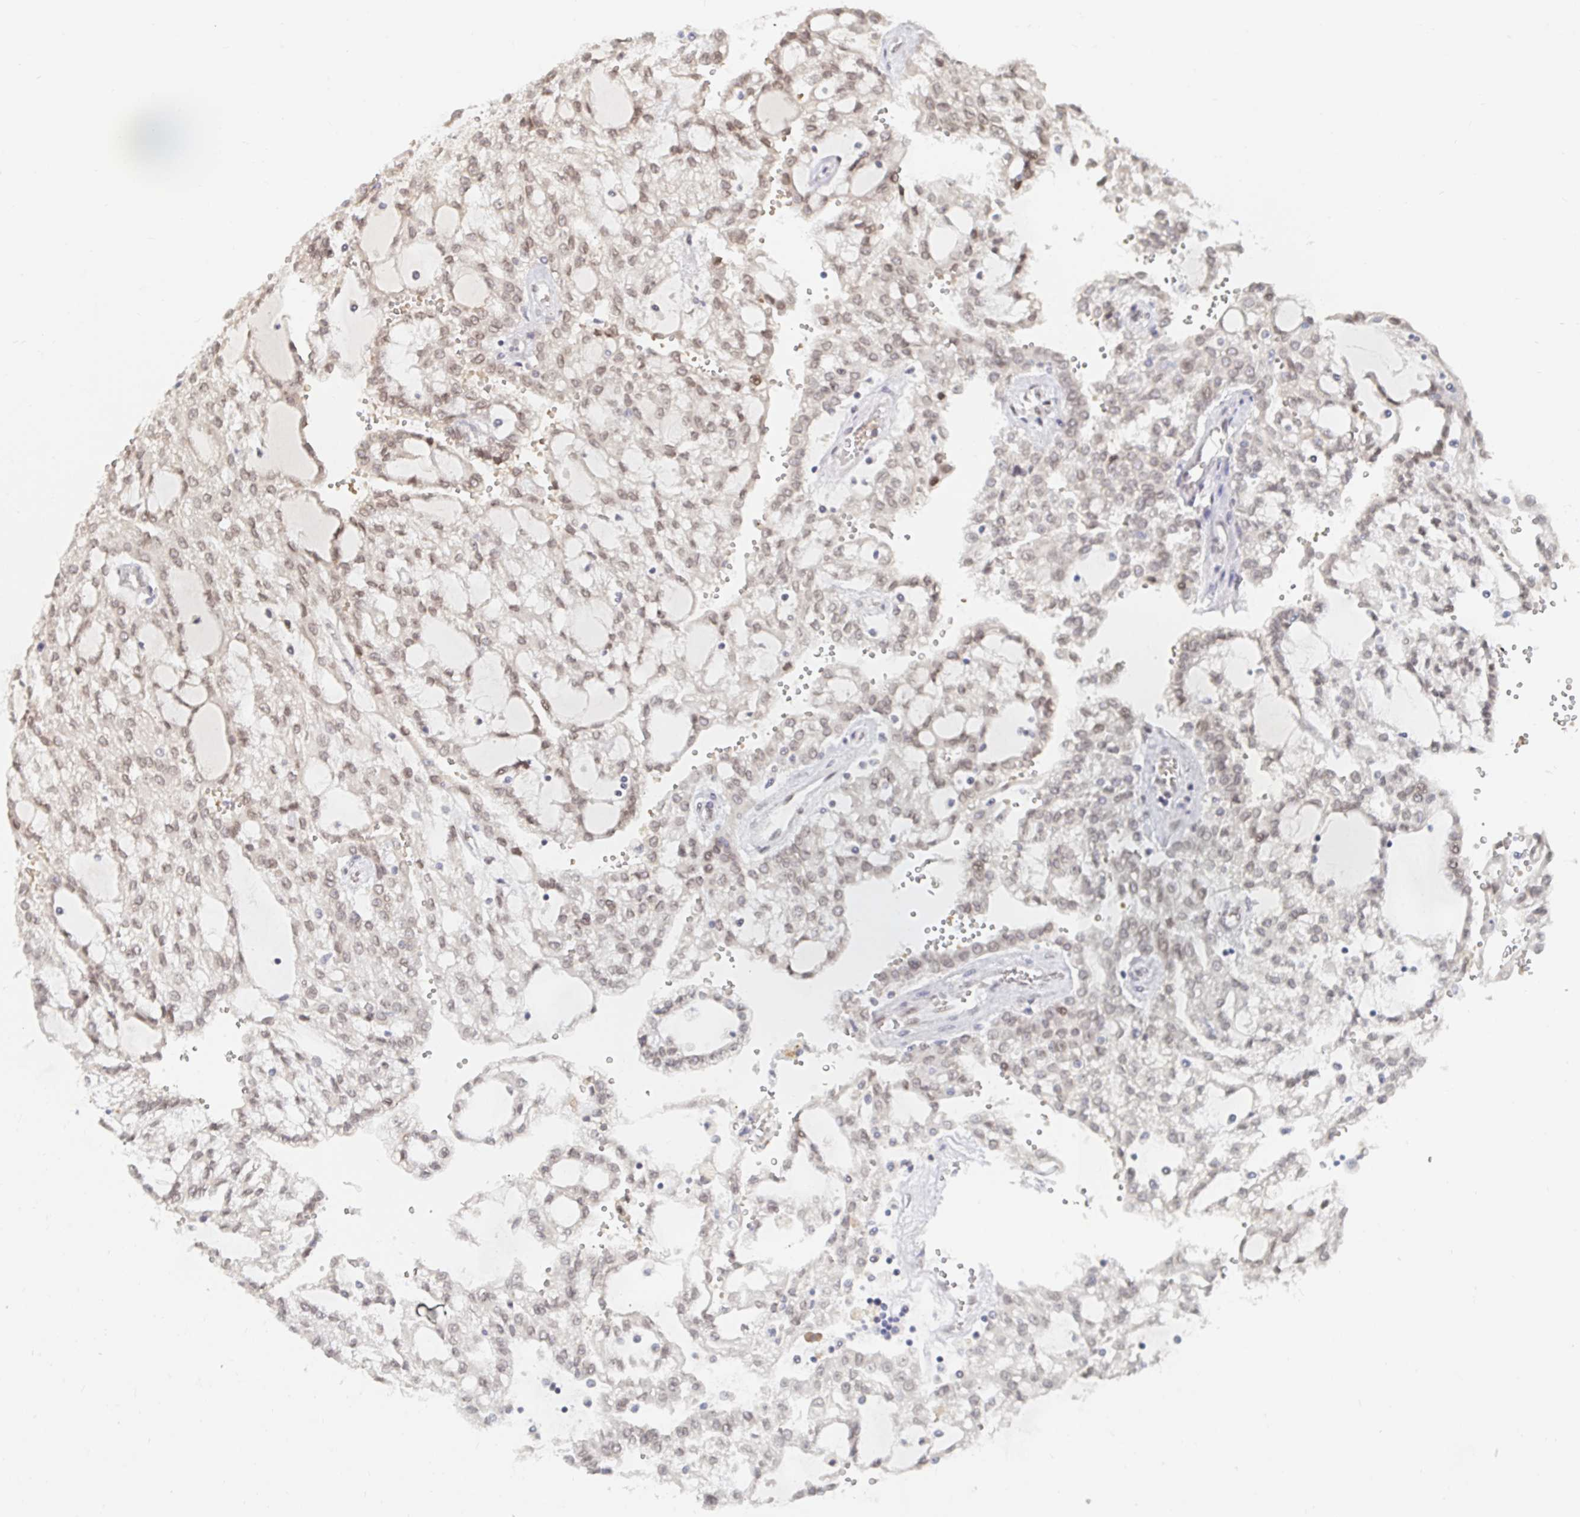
{"staining": {"intensity": "weak", "quantity": ">75%", "location": "nuclear"}, "tissue": "renal cancer", "cell_type": "Tumor cells", "image_type": "cancer", "snomed": [{"axis": "morphology", "description": "Adenocarcinoma, NOS"}, {"axis": "topography", "description": "Kidney"}], "caption": "Renal cancer (adenocarcinoma) was stained to show a protein in brown. There is low levels of weak nuclear expression in approximately >75% of tumor cells.", "gene": "CHD2", "patient": {"sex": "male", "age": 63}}